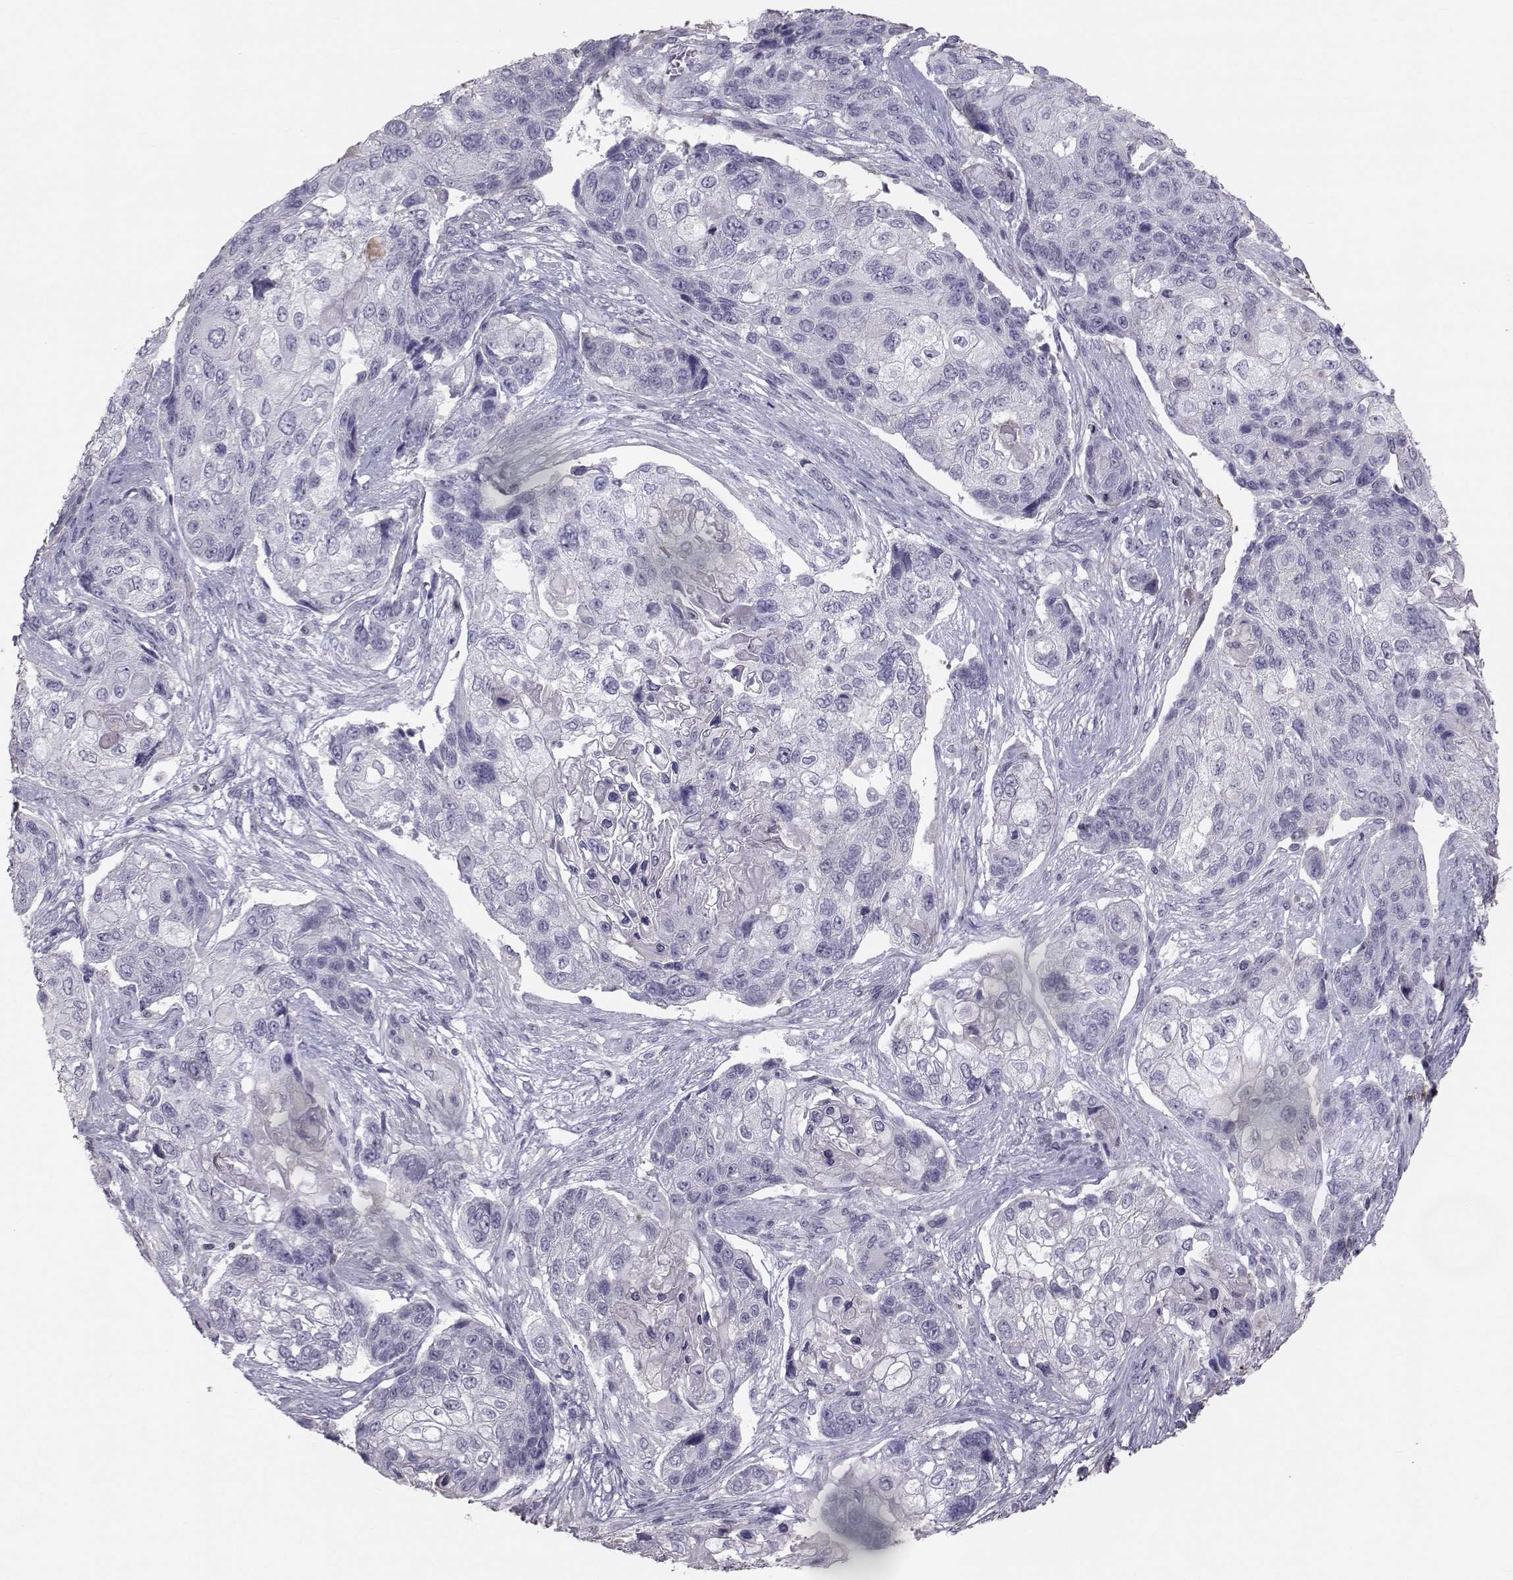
{"staining": {"intensity": "negative", "quantity": "none", "location": "none"}, "tissue": "lung cancer", "cell_type": "Tumor cells", "image_type": "cancer", "snomed": [{"axis": "morphology", "description": "Squamous cell carcinoma, NOS"}, {"axis": "topography", "description": "Lung"}], "caption": "A histopathology image of lung squamous cell carcinoma stained for a protein displays no brown staining in tumor cells.", "gene": "GARIN3", "patient": {"sex": "male", "age": 69}}